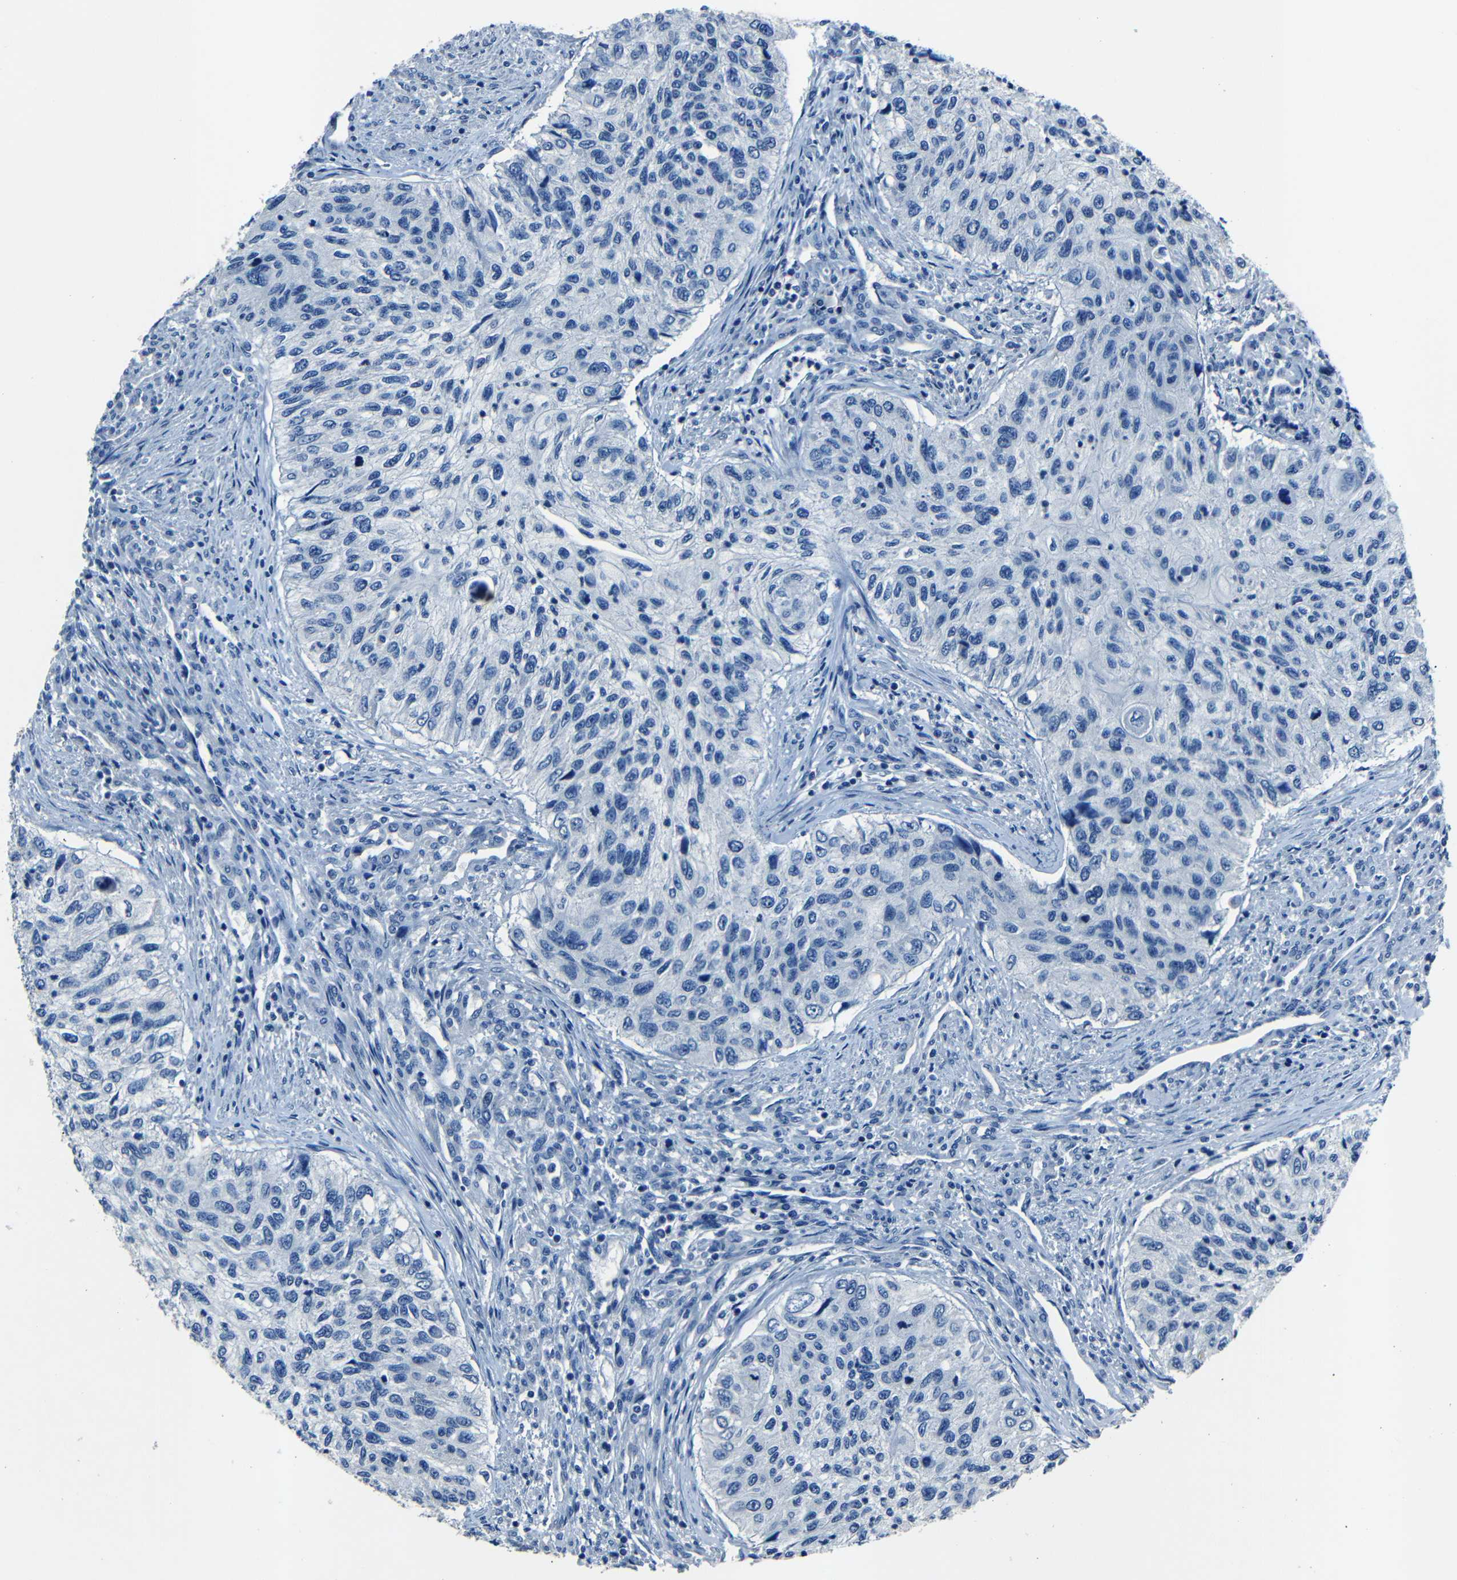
{"staining": {"intensity": "negative", "quantity": "none", "location": "none"}, "tissue": "urothelial cancer", "cell_type": "Tumor cells", "image_type": "cancer", "snomed": [{"axis": "morphology", "description": "Urothelial carcinoma, High grade"}, {"axis": "topography", "description": "Urinary bladder"}], "caption": "Histopathology image shows no significant protein expression in tumor cells of high-grade urothelial carcinoma.", "gene": "NCMAP", "patient": {"sex": "female", "age": 60}}